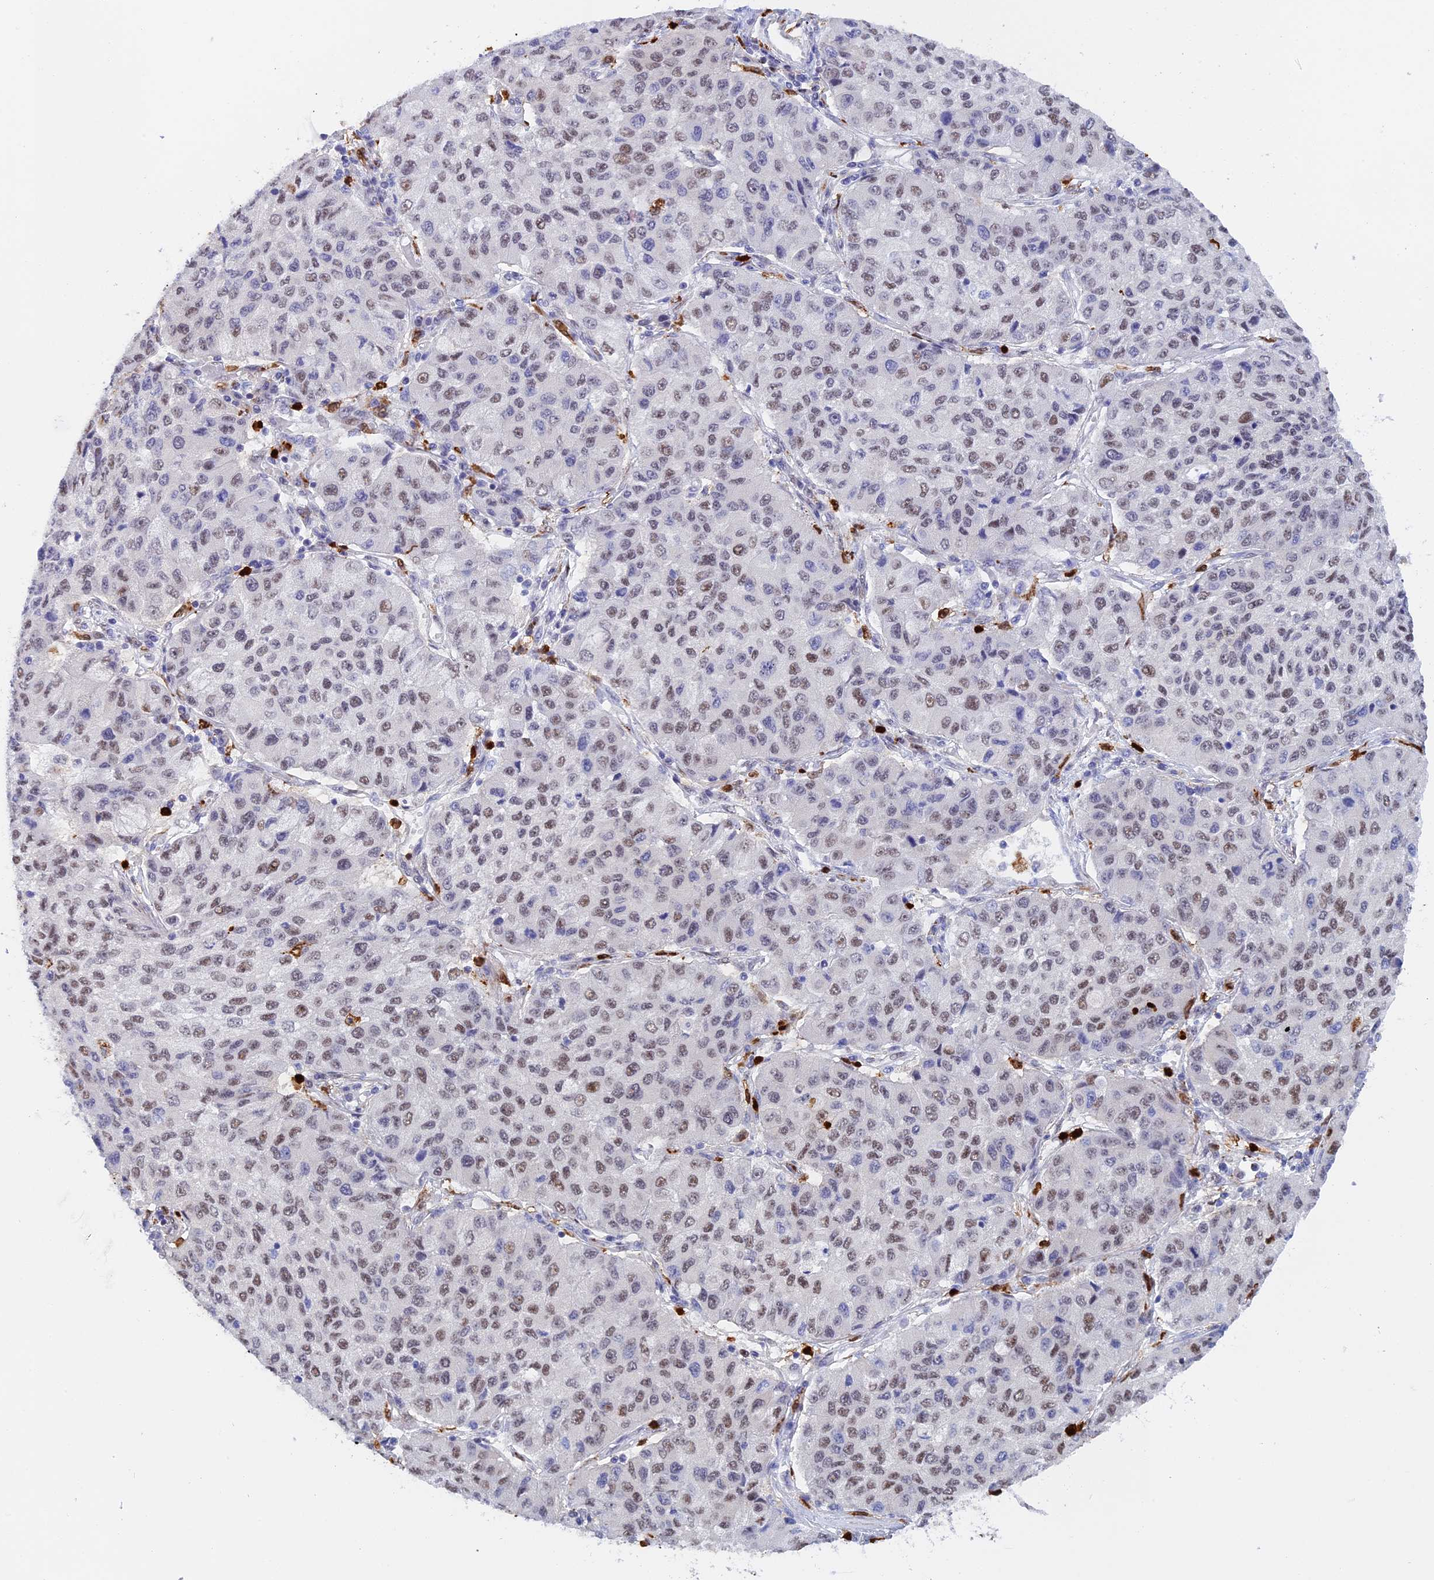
{"staining": {"intensity": "moderate", "quantity": "25%-75%", "location": "nuclear"}, "tissue": "lung cancer", "cell_type": "Tumor cells", "image_type": "cancer", "snomed": [{"axis": "morphology", "description": "Squamous cell carcinoma, NOS"}, {"axis": "topography", "description": "Lung"}], "caption": "A photomicrograph showing moderate nuclear expression in about 25%-75% of tumor cells in lung squamous cell carcinoma, as visualized by brown immunohistochemical staining.", "gene": "SLC26A1", "patient": {"sex": "male", "age": 74}}